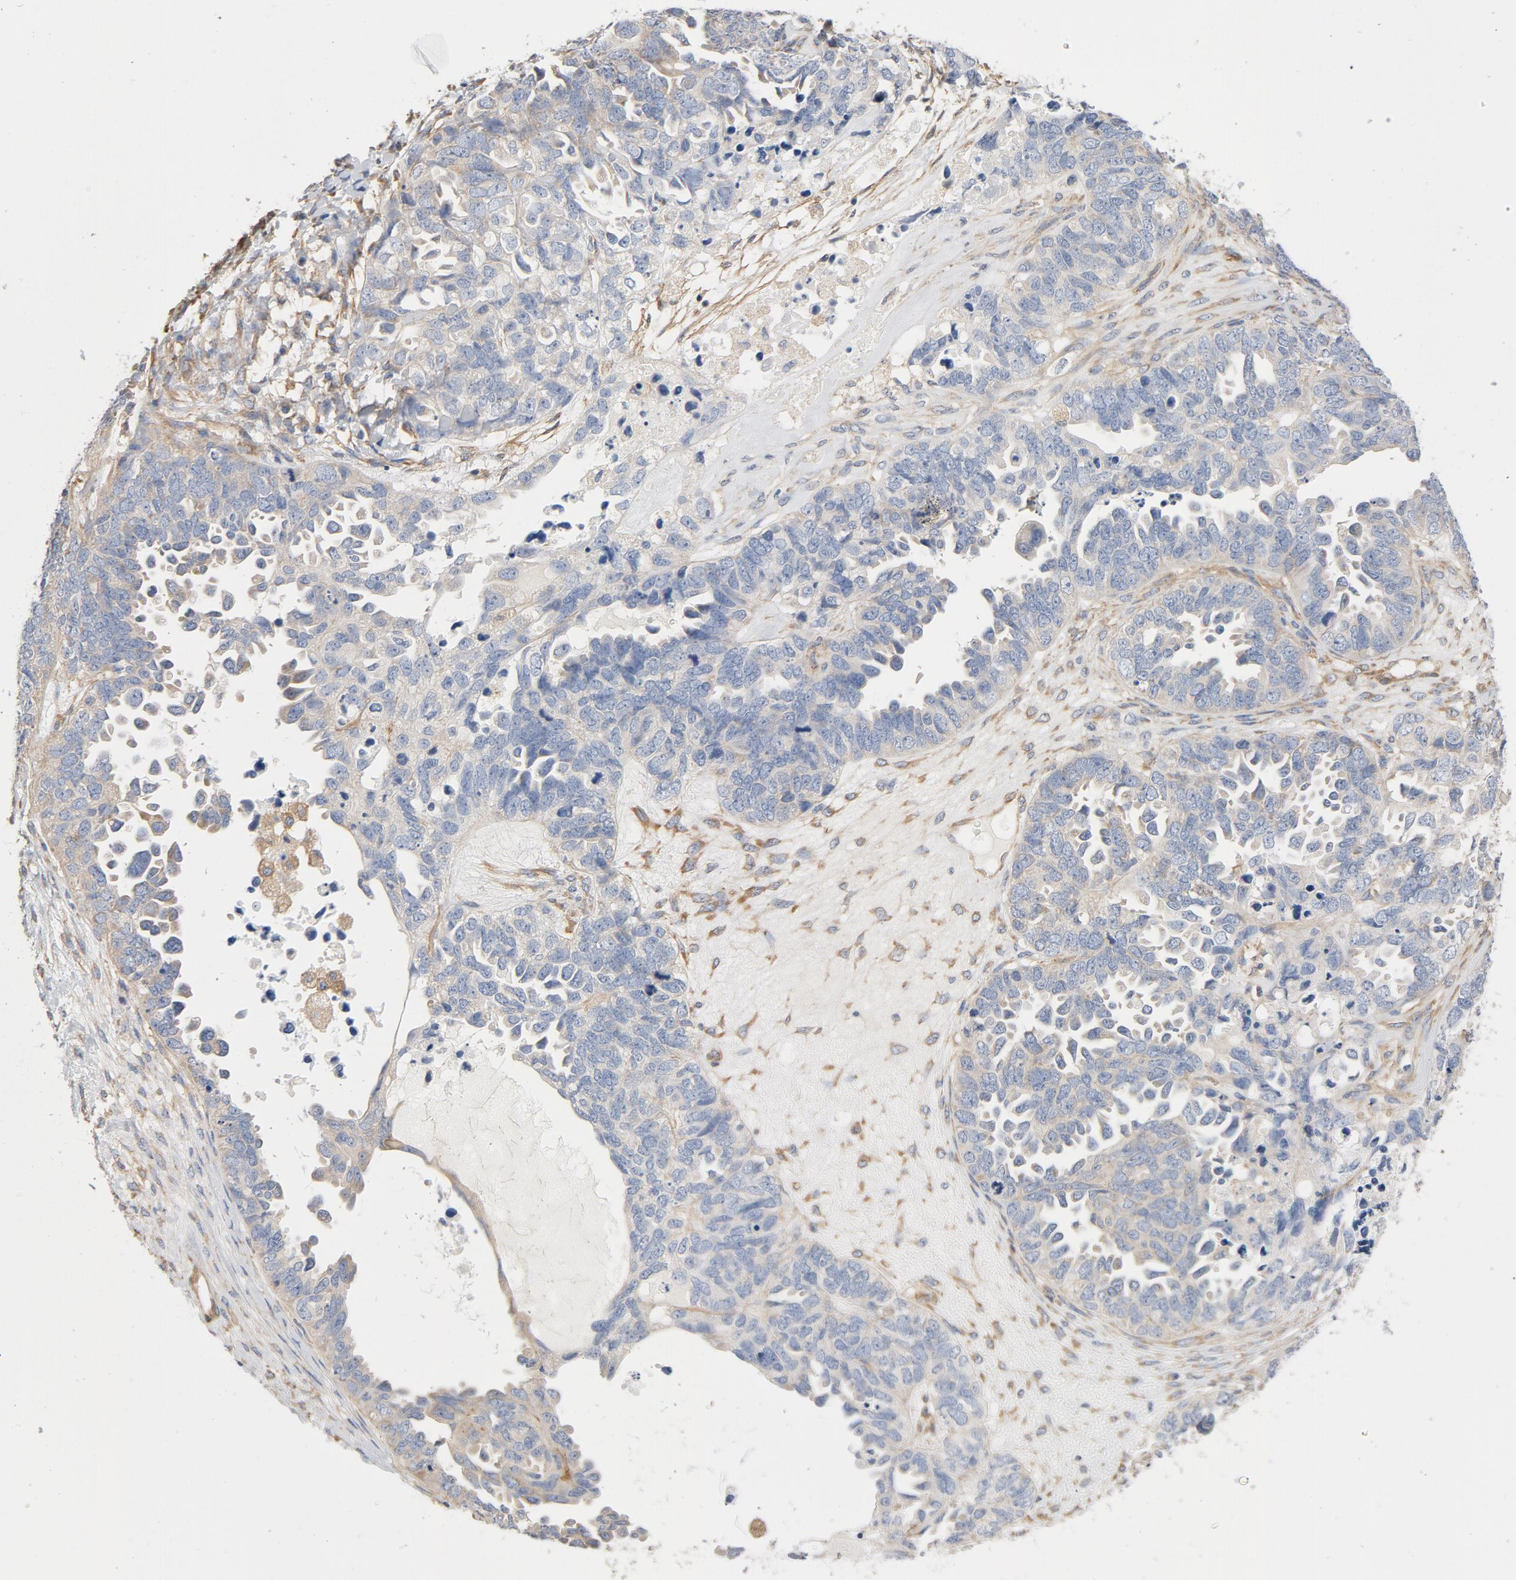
{"staining": {"intensity": "weak", "quantity": "<25%", "location": "cytoplasmic/membranous"}, "tissue": "ovarian cancer", "cell_type": "Tumor cells", "image_type": "cancer", "snomed": [{"axis": "morphology", "description": "Cystadenocarcinoma, serous, NOS"}, {"axis": "topography", "description": "Ovary"}], "caption": "The immunohistochemistry histopathology image has no significant expression in tumor cells of serous cystadenocarcinoma (ovarian) tissue. (DAB (3,3'-diaminobenzidine) IHC visualized using brightfield microscopy, high magnification).", "gene": "ILK", "patient": {"sex": "female", "age": 82}}